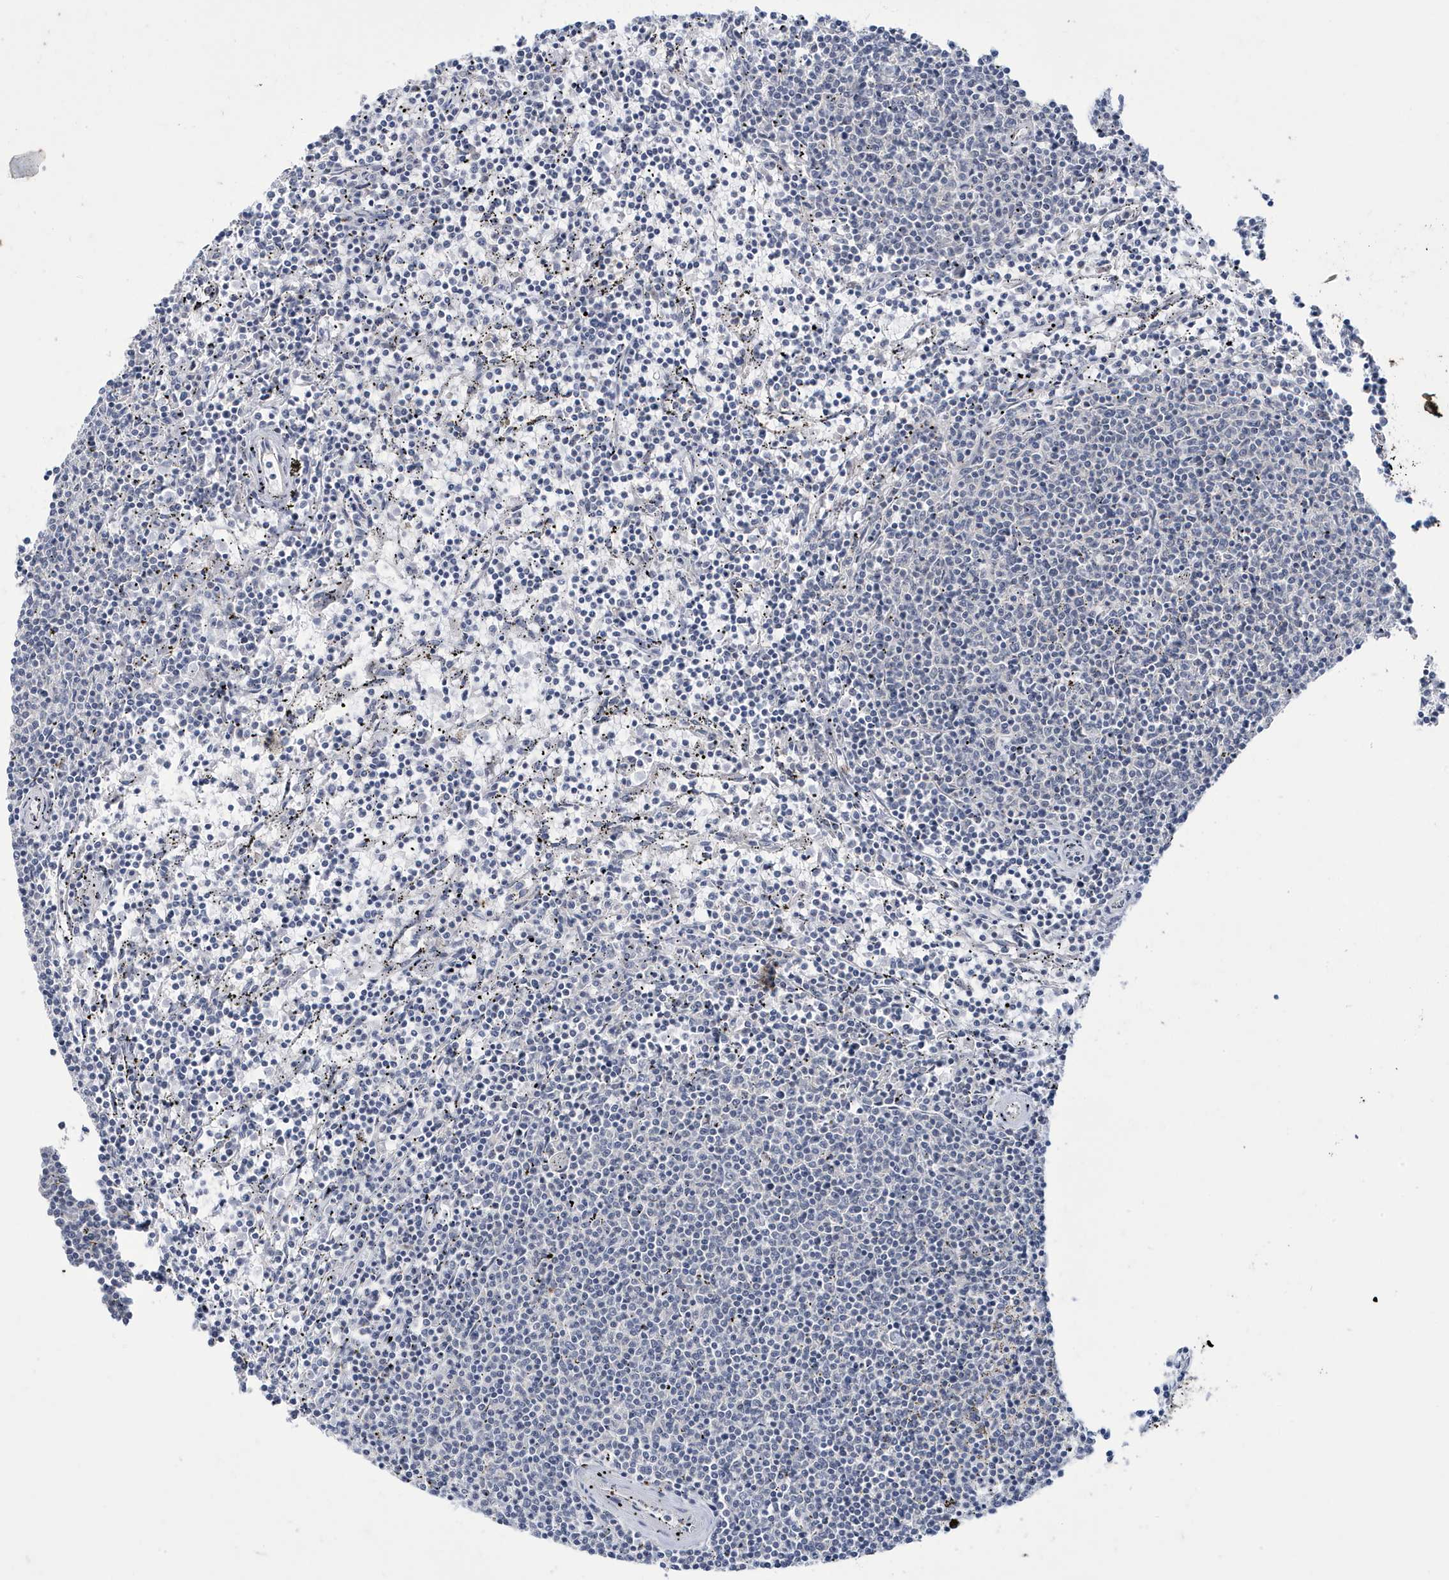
{"staining": {"intensity": "negative", "quantity": "none", "location": "none"}, "tissue": "lymphoma", "cell_type": "Tumor cells", "image_type": "cancer", "snomed": [{"axis": "morphology", "description": "Malignant lymphoma, non-Hodgkin's type, Low grade"}, {"axis": "topography", "description": "Spleen"}], "caption": "Tumor cells are negative for brown protein staining in lymphoma. (DAB immunohistochemistry with hematoxylin counter stain).", "gene": "ZNF654", "patient": {"sex": "female", "age": 50}}